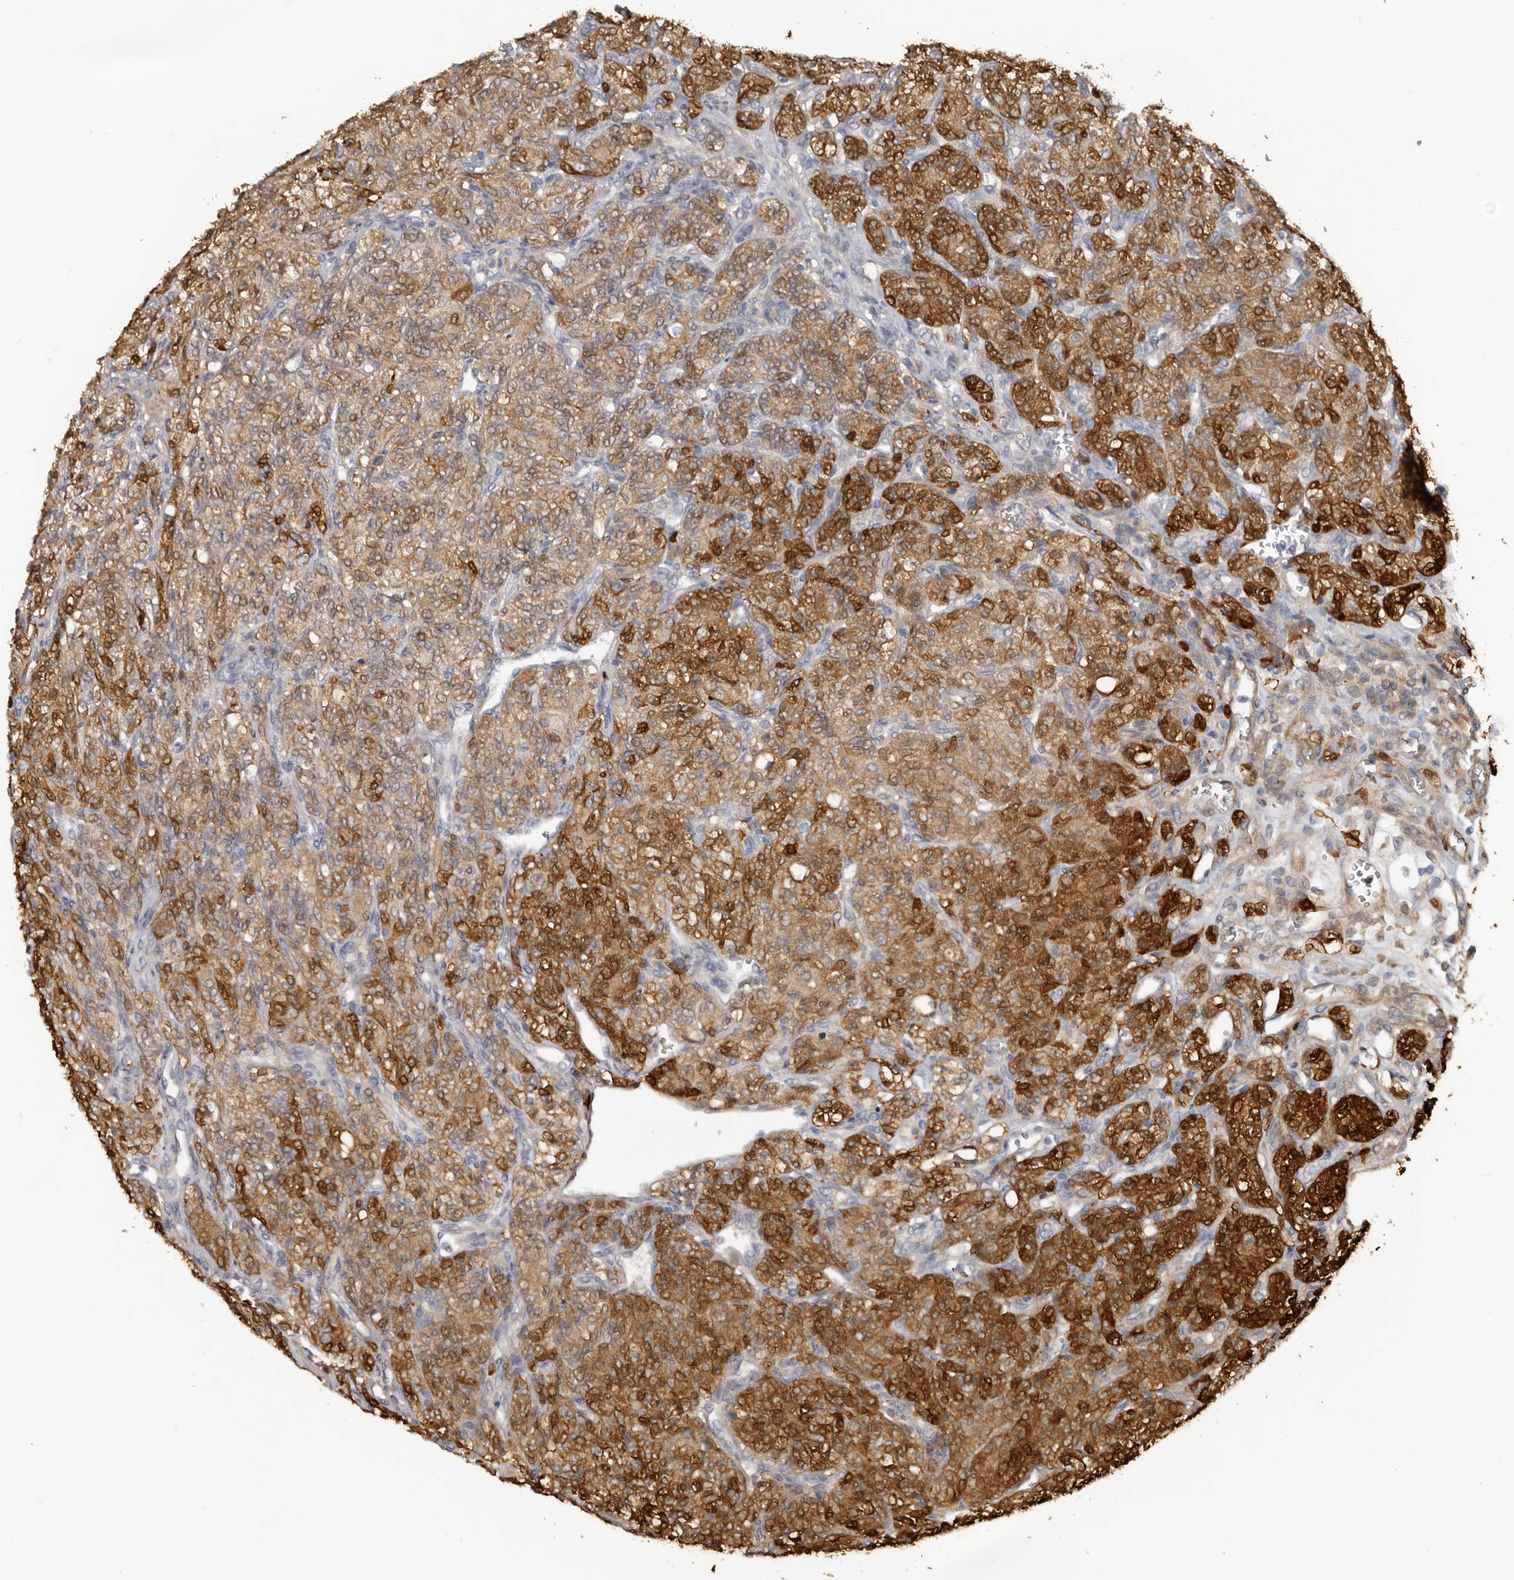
{"staining": {"intensity": "strong", "quantity": "25%-75%", "location": "cytoplasmic/membranous,nuclear"}, "tissue": "renal cancer", "cell_type": "Tumor cells", "image_type": "cancer", "snomed": [{"axis": "morphology", "description": "Adenocarcinoma, NOS"}, {"axis": "topography", "description": "Kidney"}], "caption": "The micrograph displays a brown stain indicating the presence of a protein in the cytoplasmic/membranous and nuclear of tumor cells in renal adenocarcinoma.", "gene": "FABP7", "patient": {"sex": "male", "age": 77}}